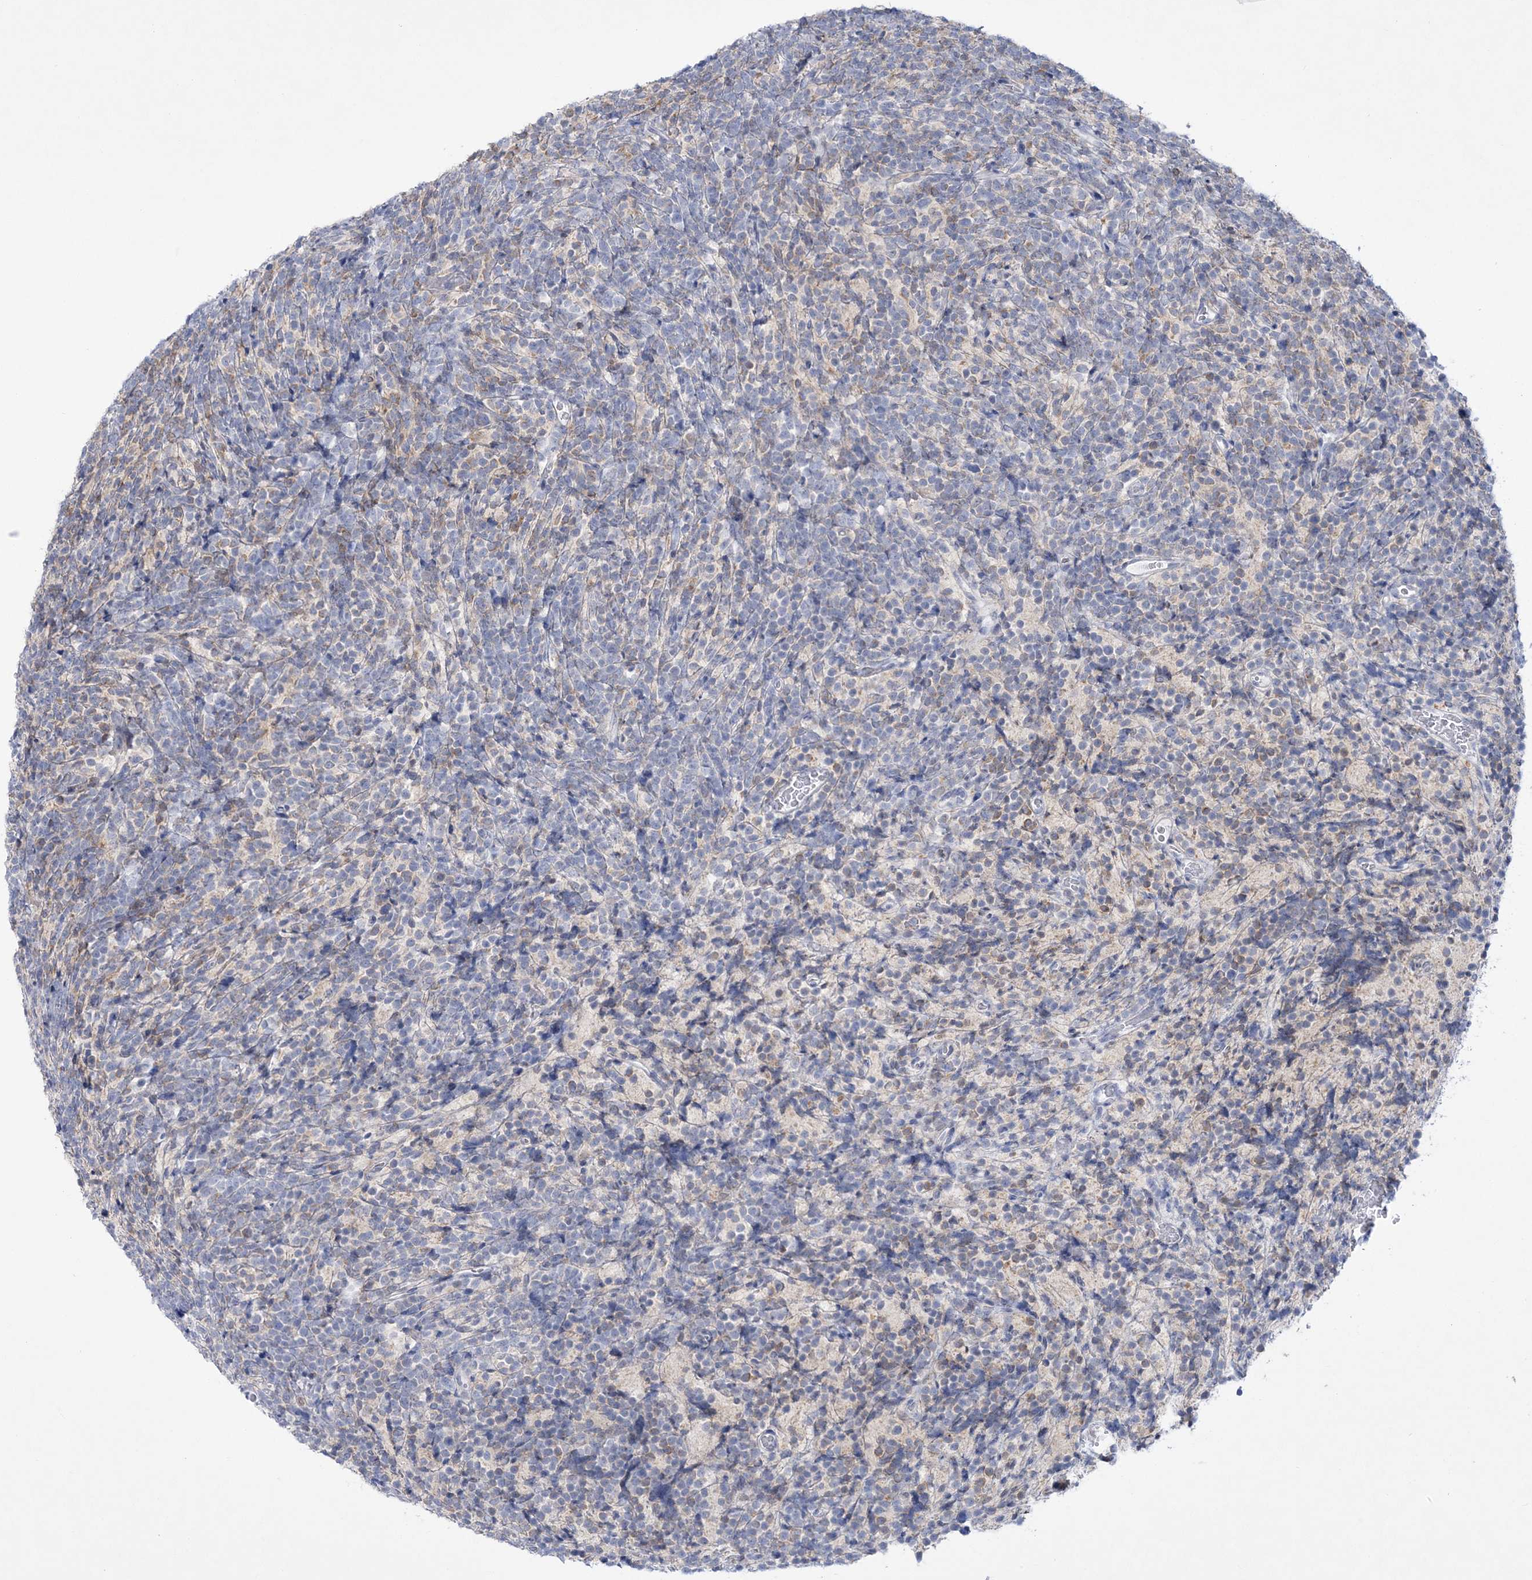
{"staining": {"intensity": "weak", "quantity": "<25%", "location": "cytoplasmic/membranous"}, "tissue": "glioma", "cell_type": "Tumor cells", "image_type": "cancer", "snomed": [{"axis": "morphology", "description": "Glioma, malignant, Low grade"}, {"axis": "topography", "description": "Brain"}], "caption": "Malignant glioma (low-grade) stained for a protein using IHC reveals no staining tumor cells.", "gene": "WDR27", "patient": {"sex": "female", "age": 1}}